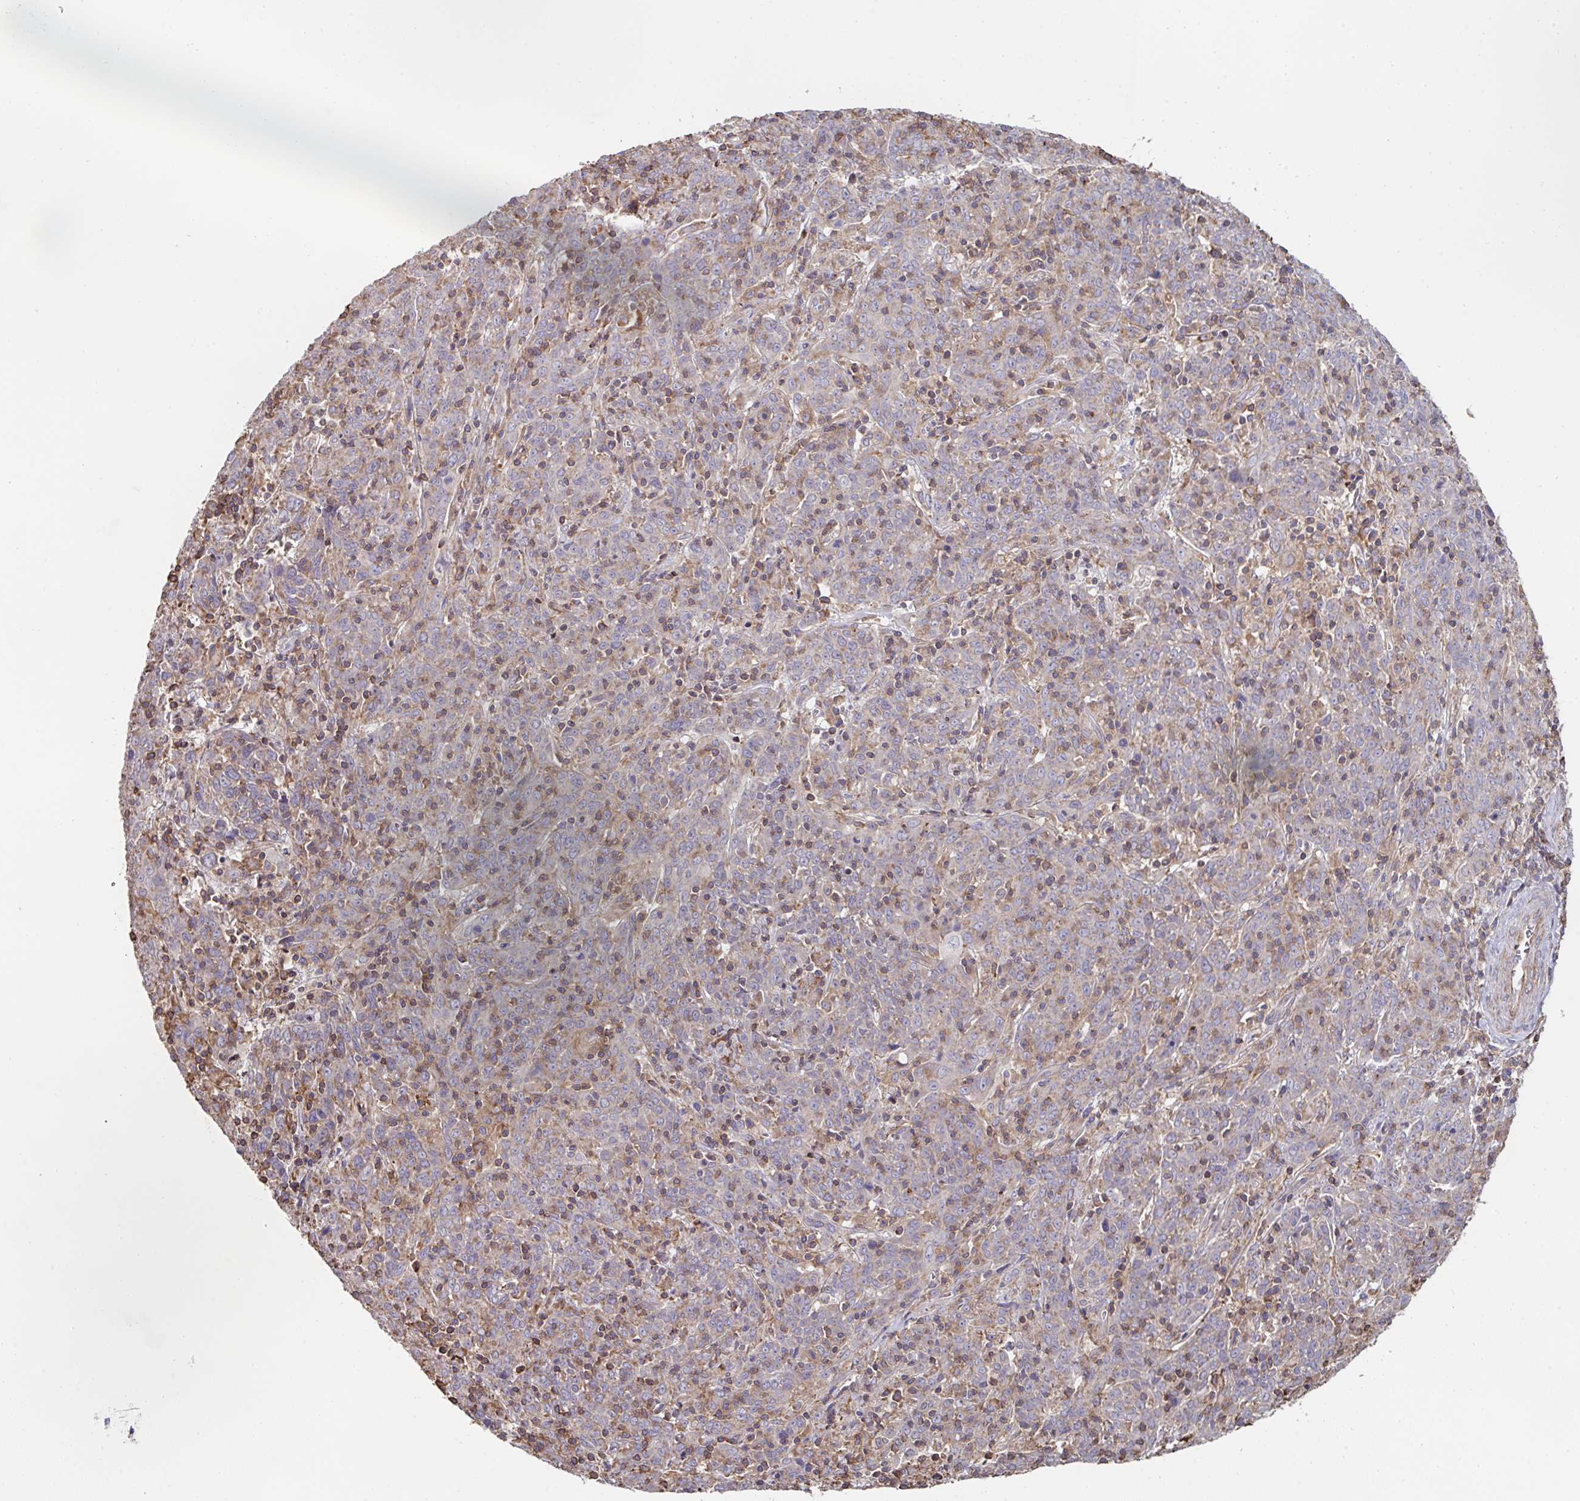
{"staining": {"intensity": "weak", "quantity": "25%-75%", "location": "cytoplasmic/membranous"}, "tissue": "cervical cancer", "cell_type": "Tumor cells", "image_type": "cancer", "snomed": [{"axis": "morphology", "description": "Squamous cell carcinoma, NOS"}, {"axis": "topography", "description": "Cervix"}], "caption": "Weak cytoplasmic/membranous protein expression is present in approximately 25%-75% of tumor cells in cervical squamous cell carcinoma.", "gene": "DZANK1", "patient": {"sex": "female", "age": 67}}